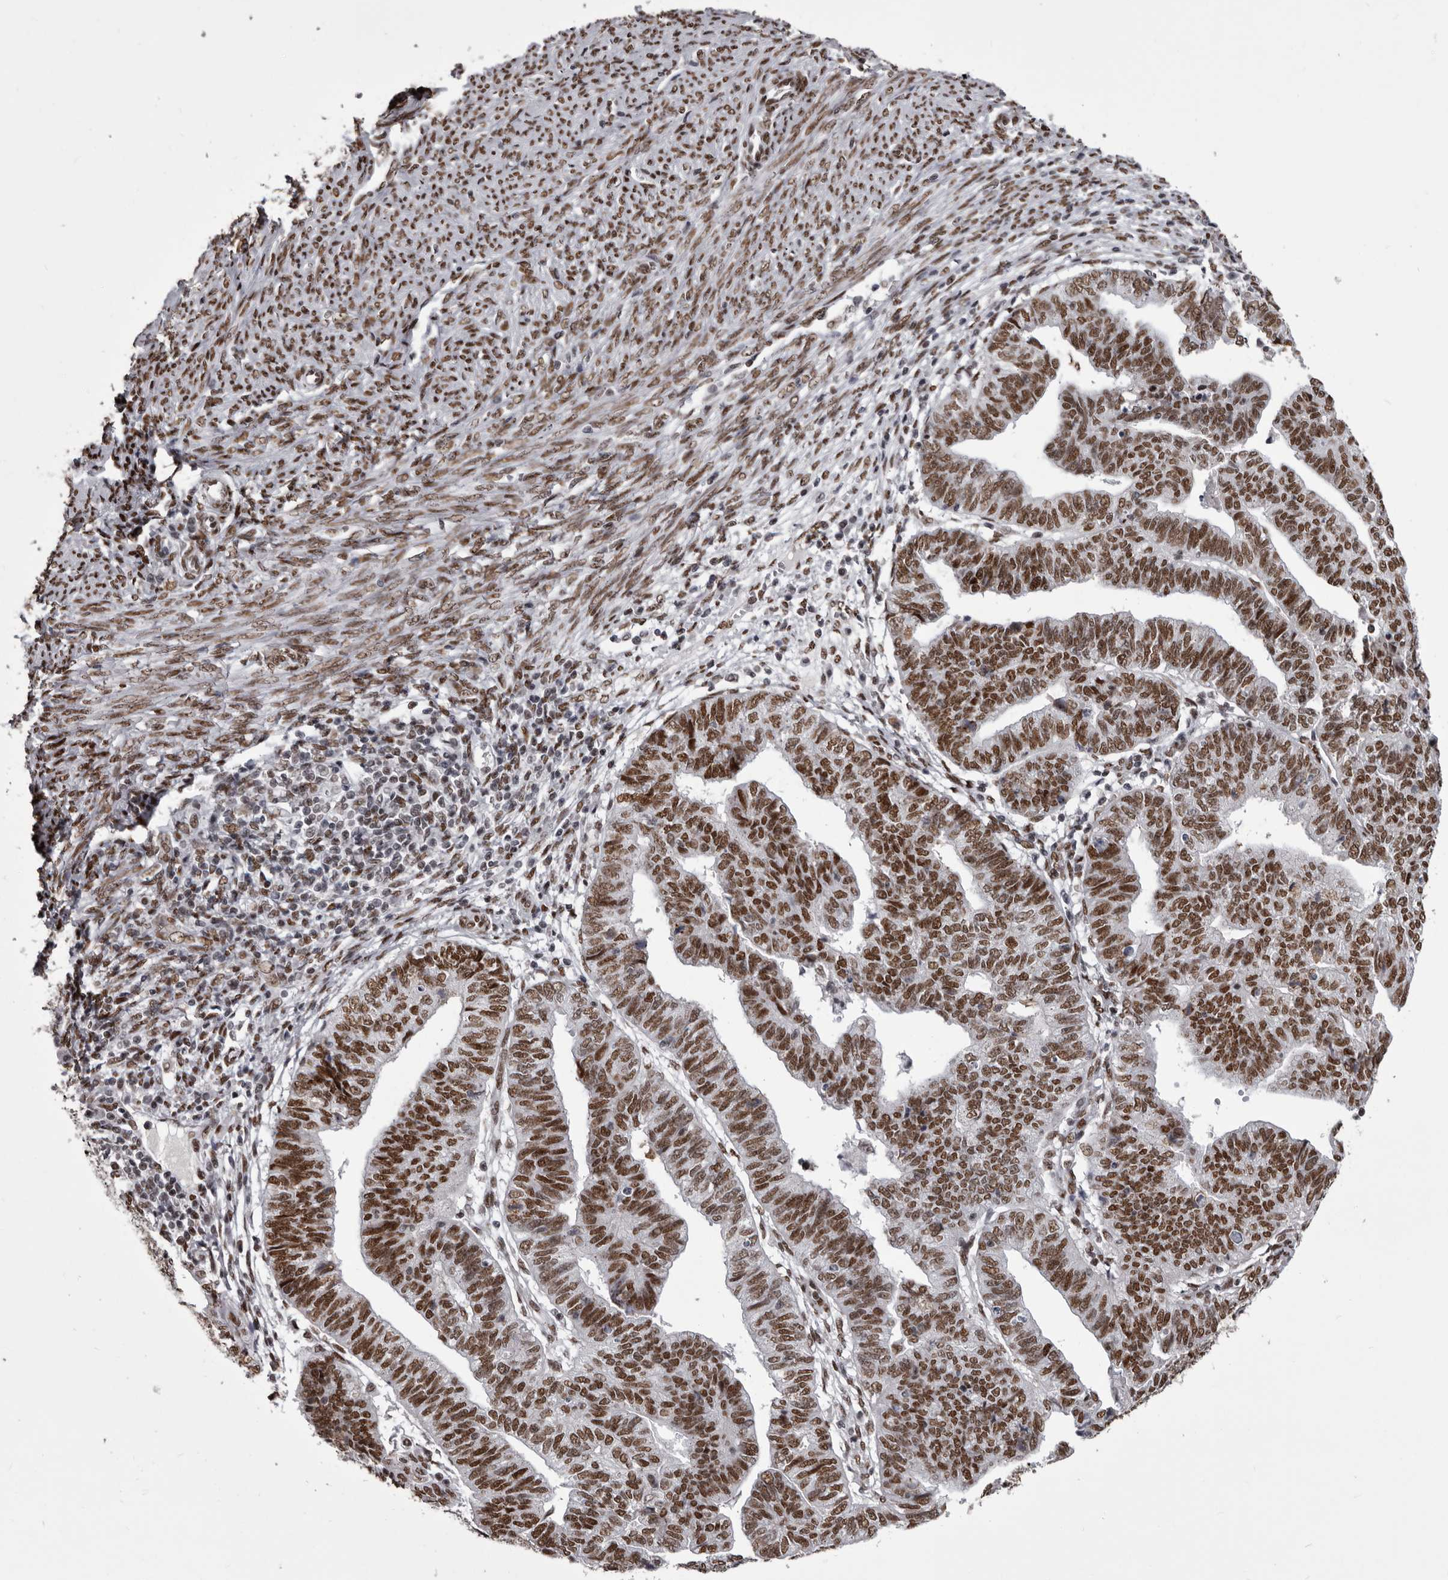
{"staining": {"intensity": "strong", "quantity": ">75%", "location": "nuclear"}, "tissue": "endometrial cancer", "cell_type": "Tumor cells", "image_type": "cancer", "snomed": [{"axis": "morphology", "description": "Adenocarcinoma, NOS"}, {"axis": "topography", "description": "Uterus"}], "caption": "There is high levels of strong nuclear expression in tumor cells of endometrial cancer, as demonstrated by immunohistochemical staining (brown color).", "gene": "NUMA1", "patient": {"sex": "female", "age": 77}}